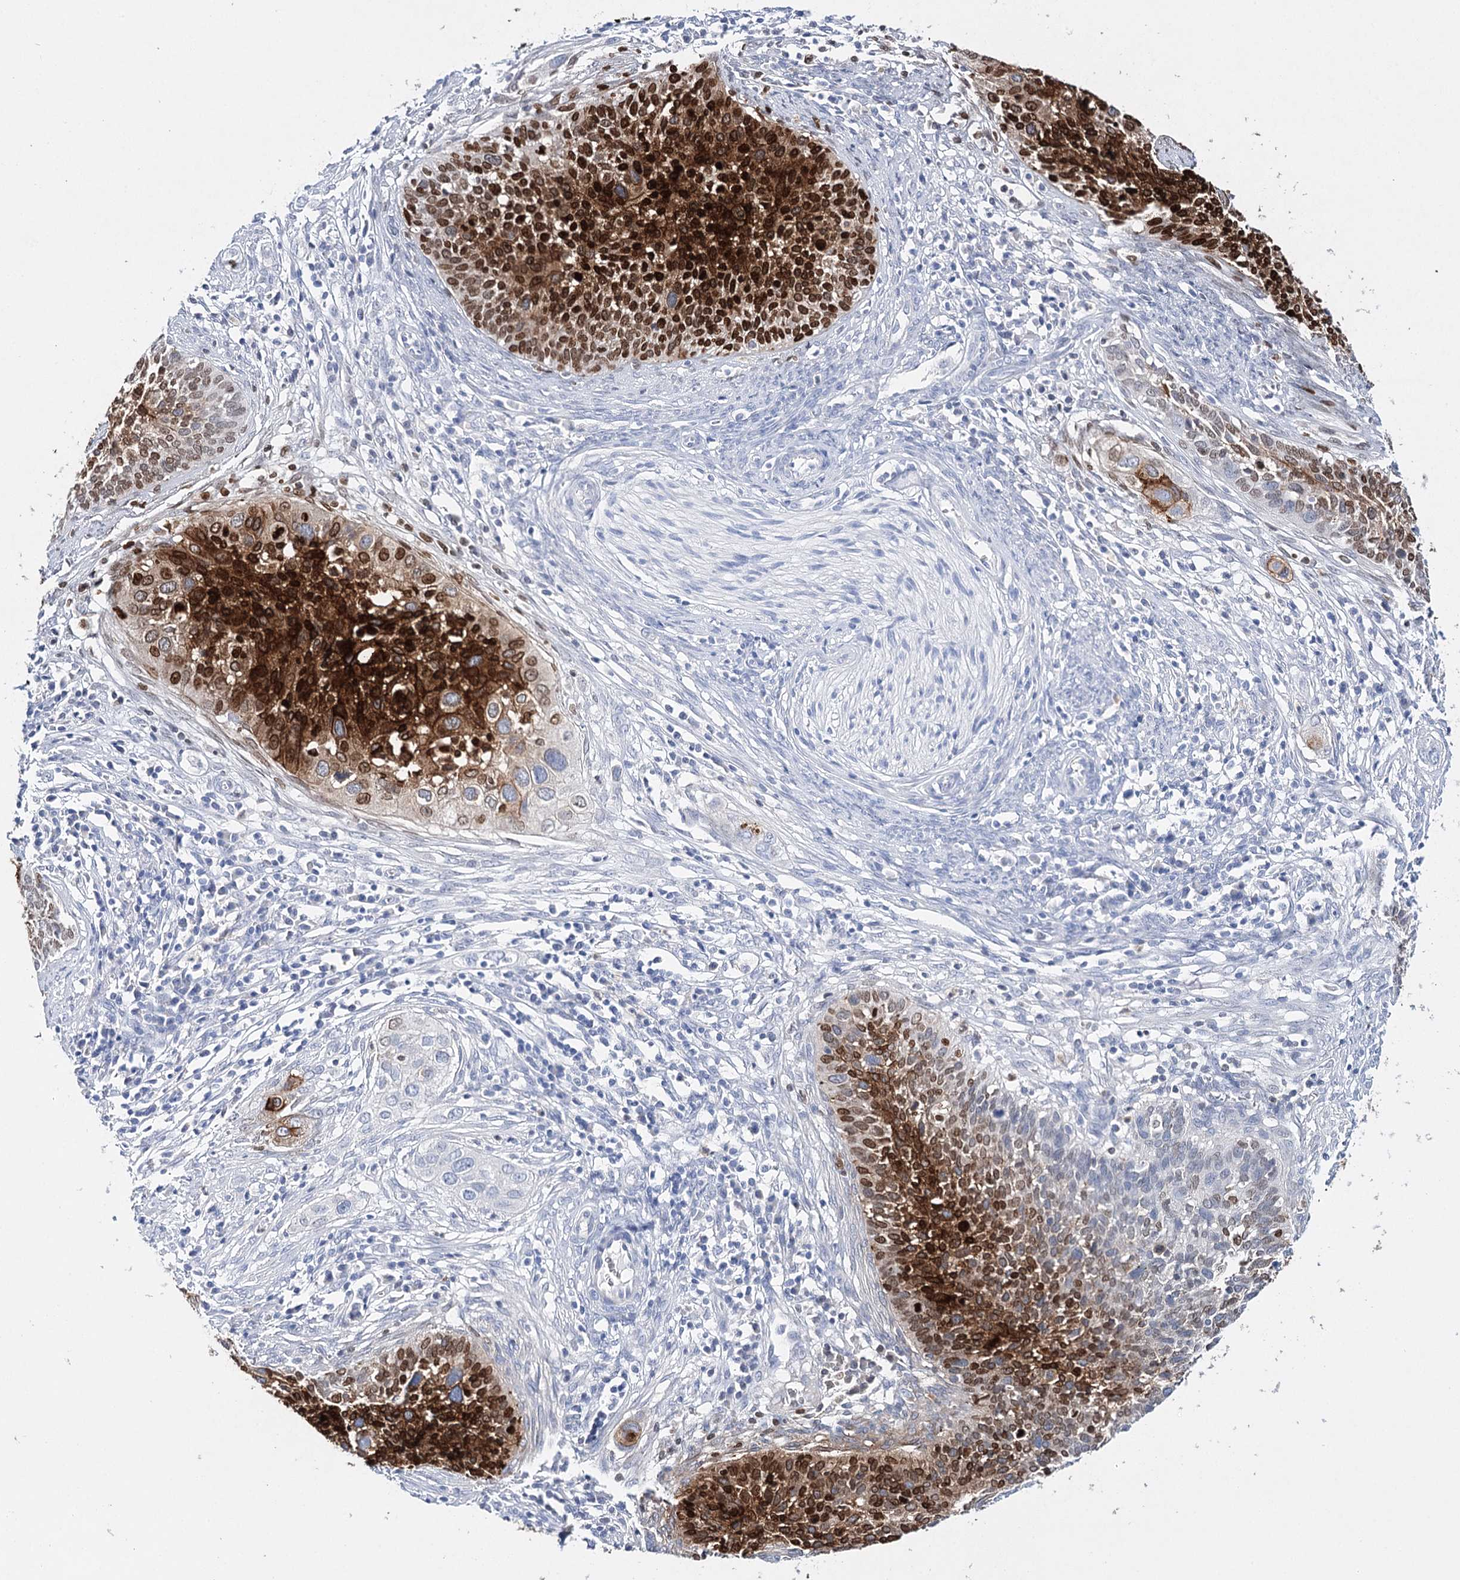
{"staining": {"intensity": "strong", "quantity": "25%-75%", "location": "cytoplasmic/membranous,nuclear"}, "tissue": "cervical cancer", "cell_type": "Tumor cells", "image_type": "cancer", "snomed": [{"axis": "morphology", "description": "Squamous cell carcinoma, NOS"}, {"axis": "topography", "description": "Cervix"}], "caption": "The immunohistochemical stain labels strong cytoplasmic/membranous and nuclear positivity in tumor cells of cervical cancer tissue.", "gene": "CEACAM8", "patient": {"sex": "female", "age": 34}}